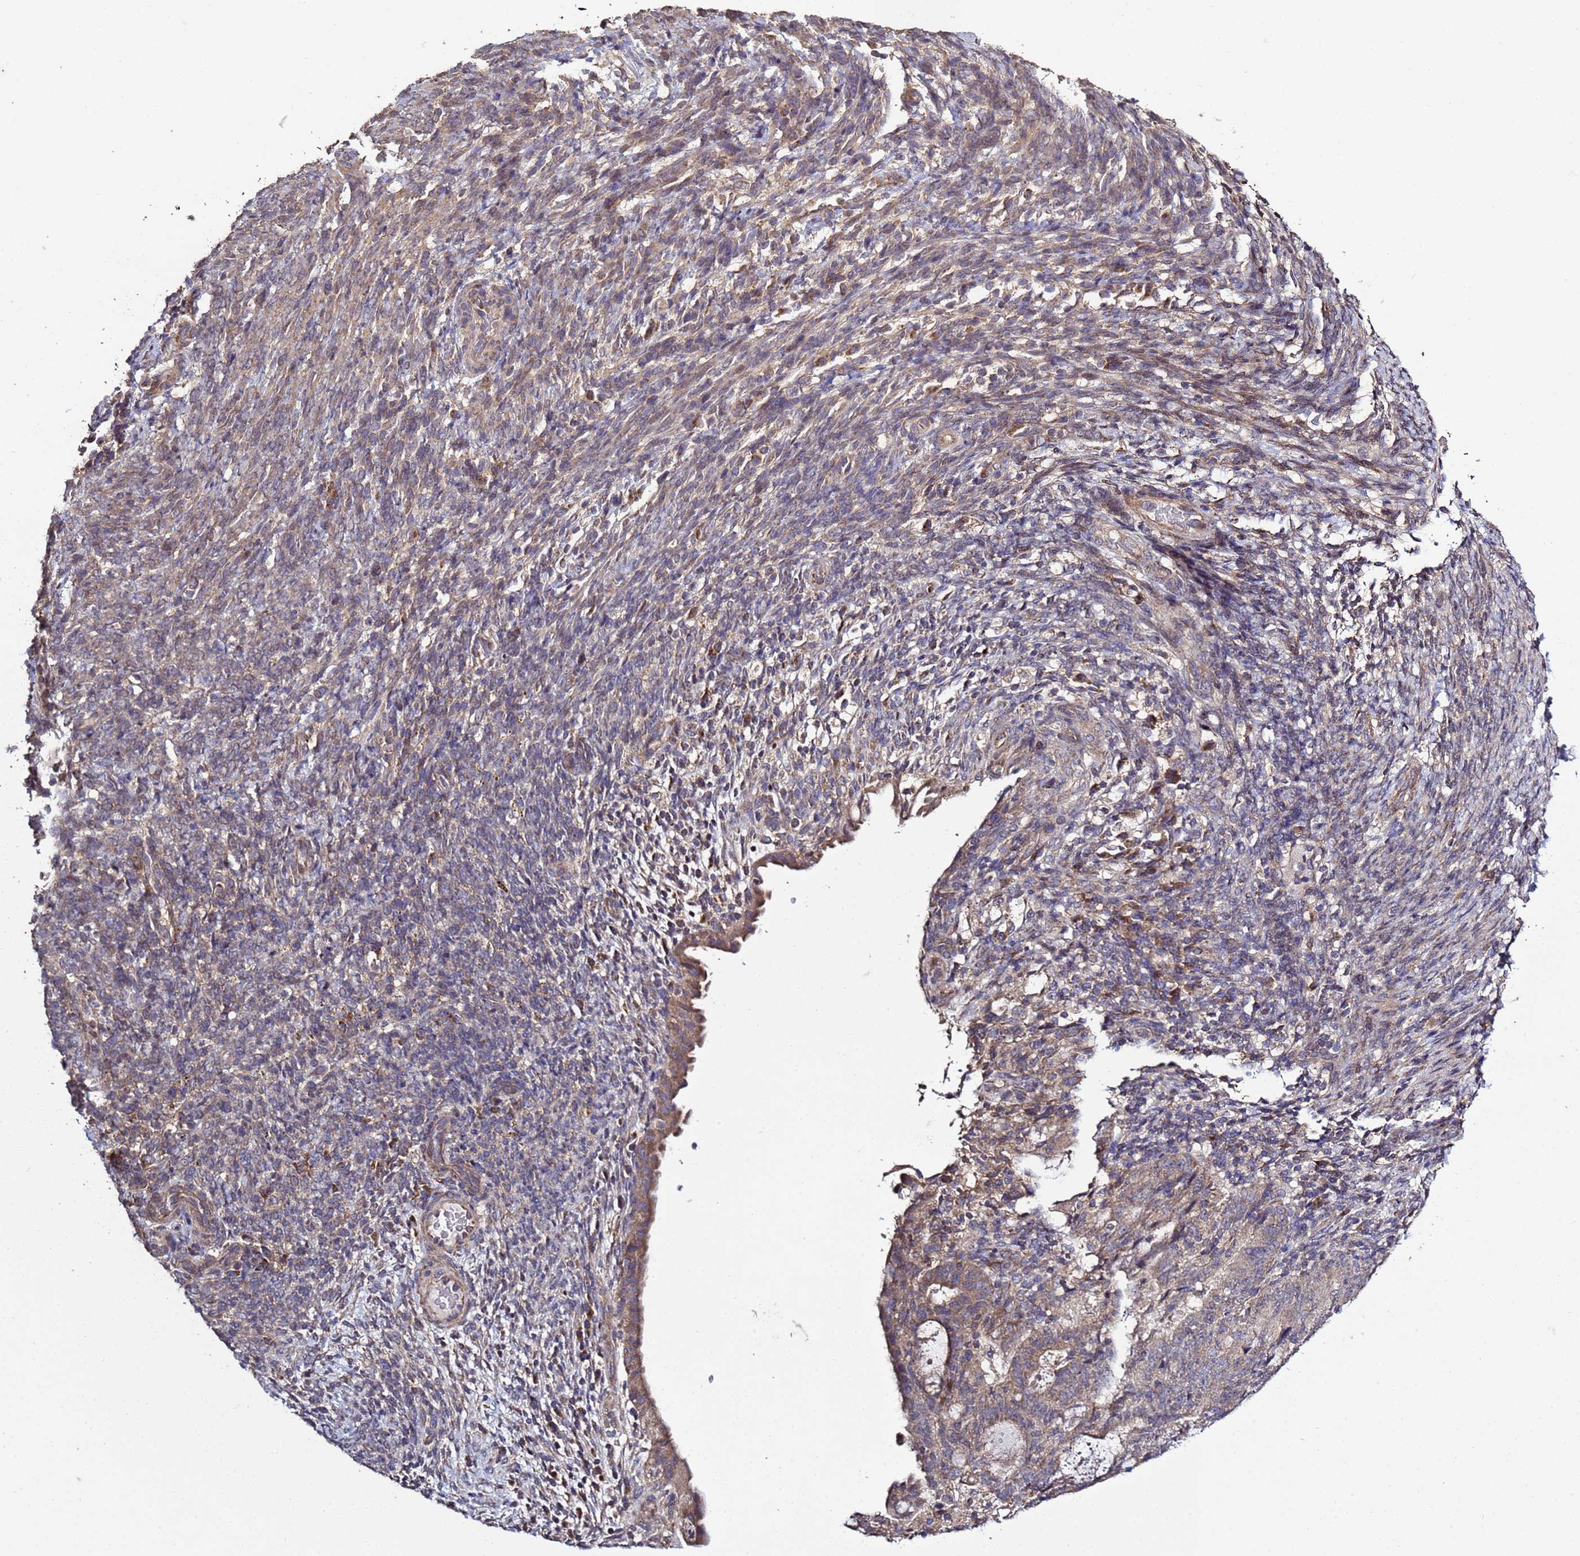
{"staining": {"intensity": "weak", "quantity": ">75%", "location": "cytoplasmic/membranous"}, "tissue": "endometrial cancer", "cell_type": "Tumor cells", "image_type": "cancer", "snomed": [{"axis": "morphology", "description": "Adenocarcinoma, NOS"}, {"axis": "topography", "description": "Endometrium"}], "caption": "Endometrial cancer (adenocarcinoma) stained for a protein demonstrates weak cytoplasmic/membranous positivity in tumor cells.", "gene": "P2RX7", "patient": {"sex": "female", "age": 70}}